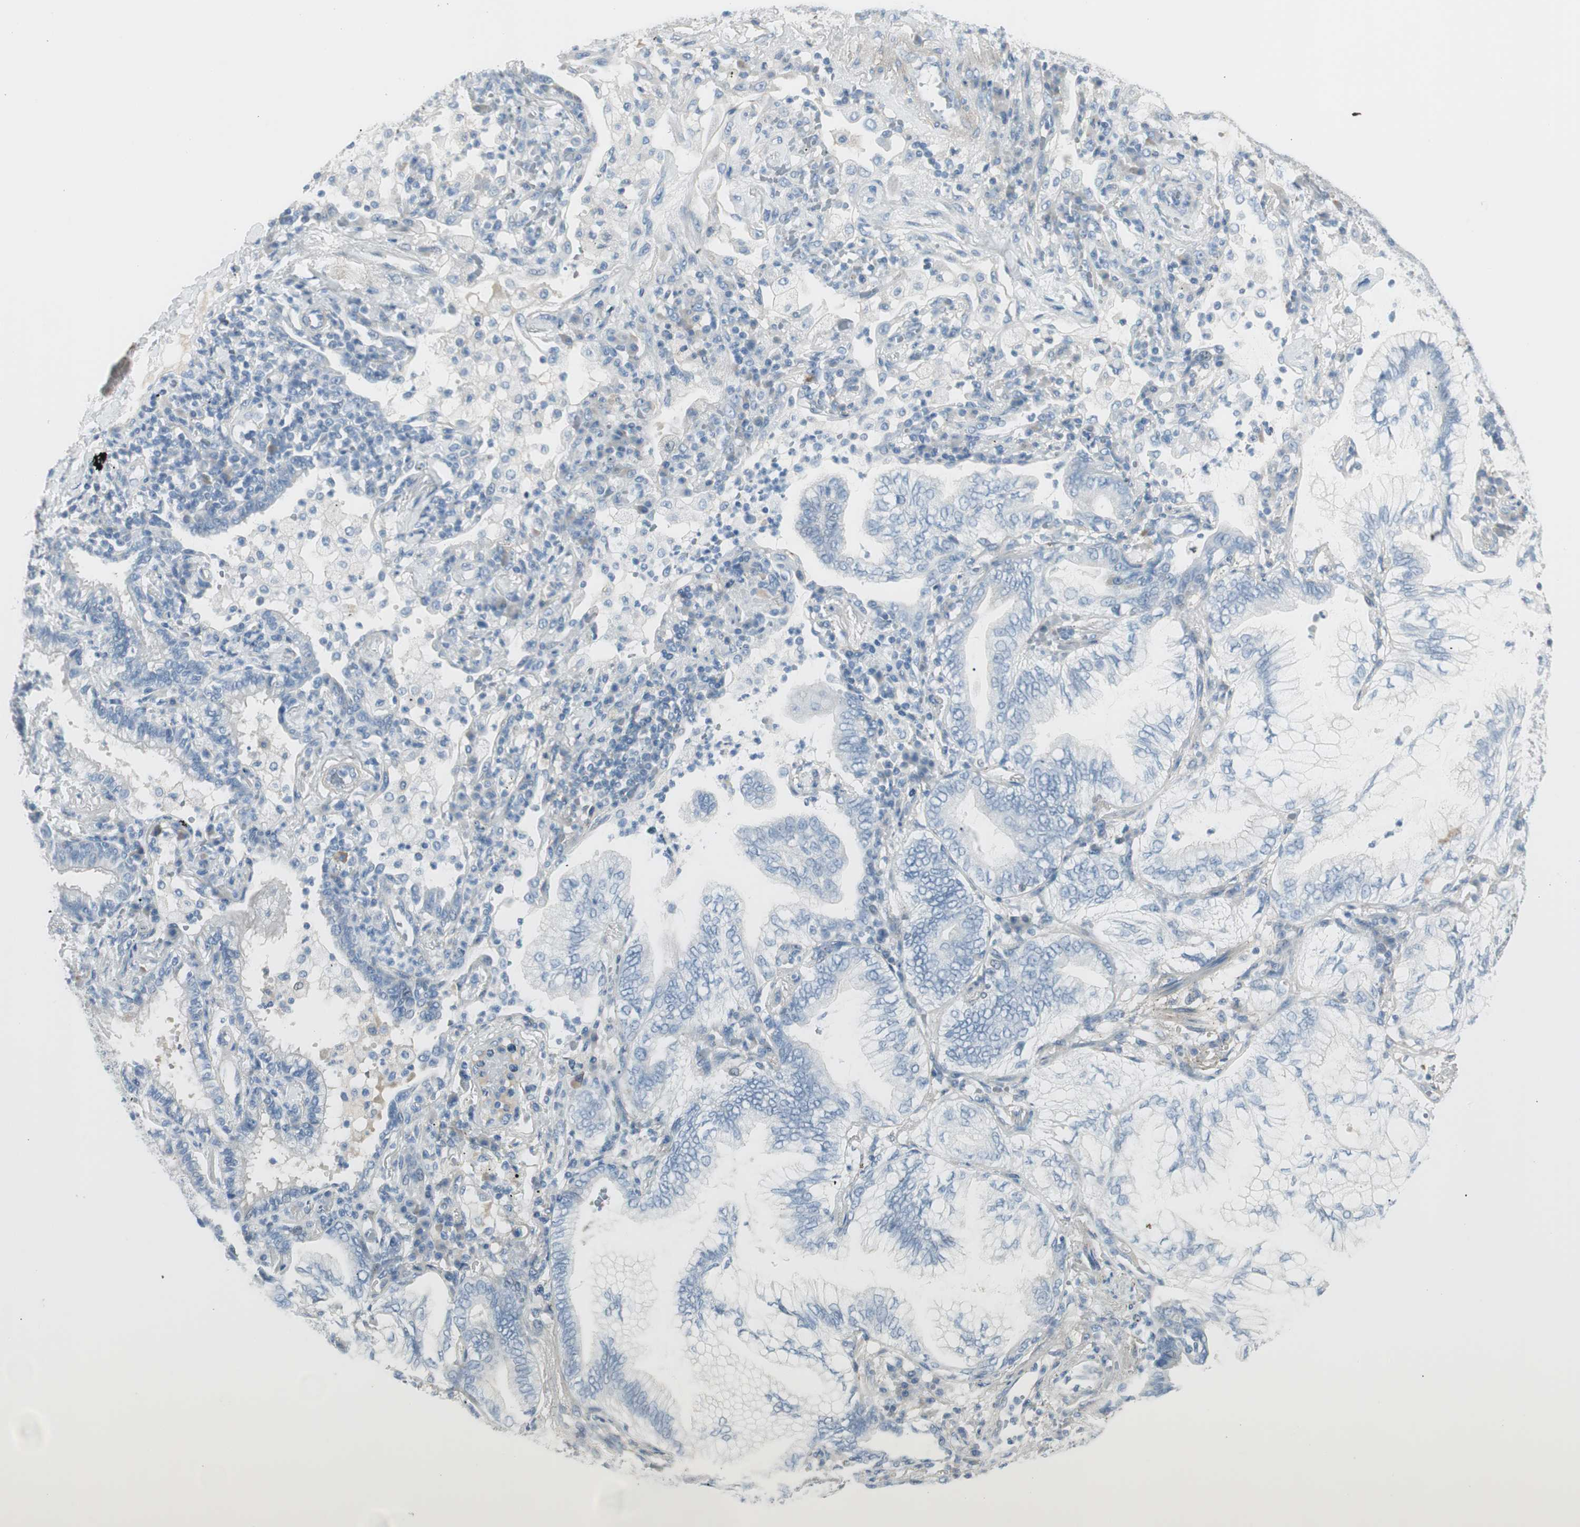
{"staining": {"intensity": "negative", "quantity": "none", "location": "none"}, "tissue": "lung cancer", "cell_type": "Tumor cells", "image_type": "cancer", "snomed": [{"axis": "morphology", "description": "Normal tissue, NOS"}, {"axis": "morphology", "description": "Adenocarcinoma, NOS"}, {"axis": "topography", "description": "Bronchus"}, {"axis": "topography", "description": "Lung"}], "caption": "Immunohistochemistry of human lung adenocarcinoma demonstrates no staining in tumor cells.", "gene": "CACNA2D1", "patient": {"sex": "female", "age": 70}}